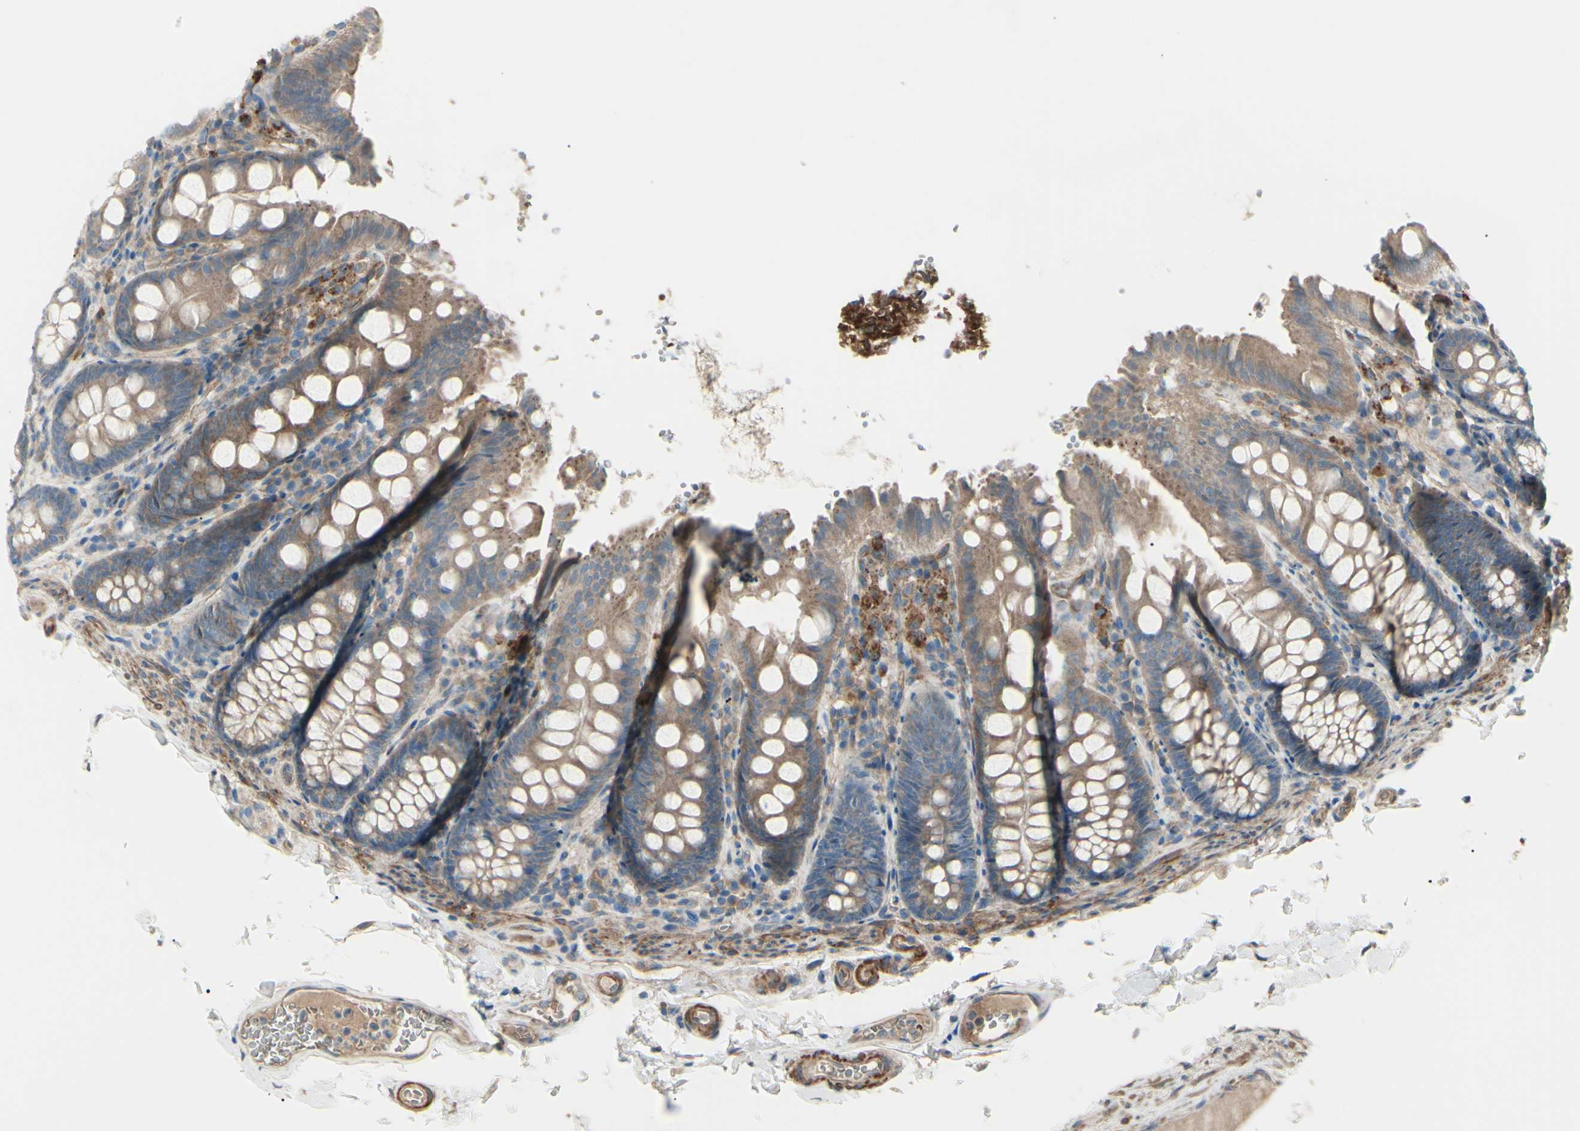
{"staining": {"intensity": "weak", "quantity": ">75%", "location": "cytoplasmic/membranous"}, "tissue": "colon", "cell_type": "Endothelial cells", "image_type": "normal", "snomed": [{"axis": "morphology", "description": "Normal tissue, NOS"}, {"axis": "topography", "description": "Colon"}], "caption": "Immunohistochemical staining of unremarkable human colon shows >75% levels of weak cytoplasmic/membranous protein expression in about >75% of endothelial cells. The protein is stained brown, and the nuclei are stained in blue (DAB IHC with brightfield microscopy, high magnification).", "gene": "PCDHGA10", "patient": {"sex": "female", "age": 61}}